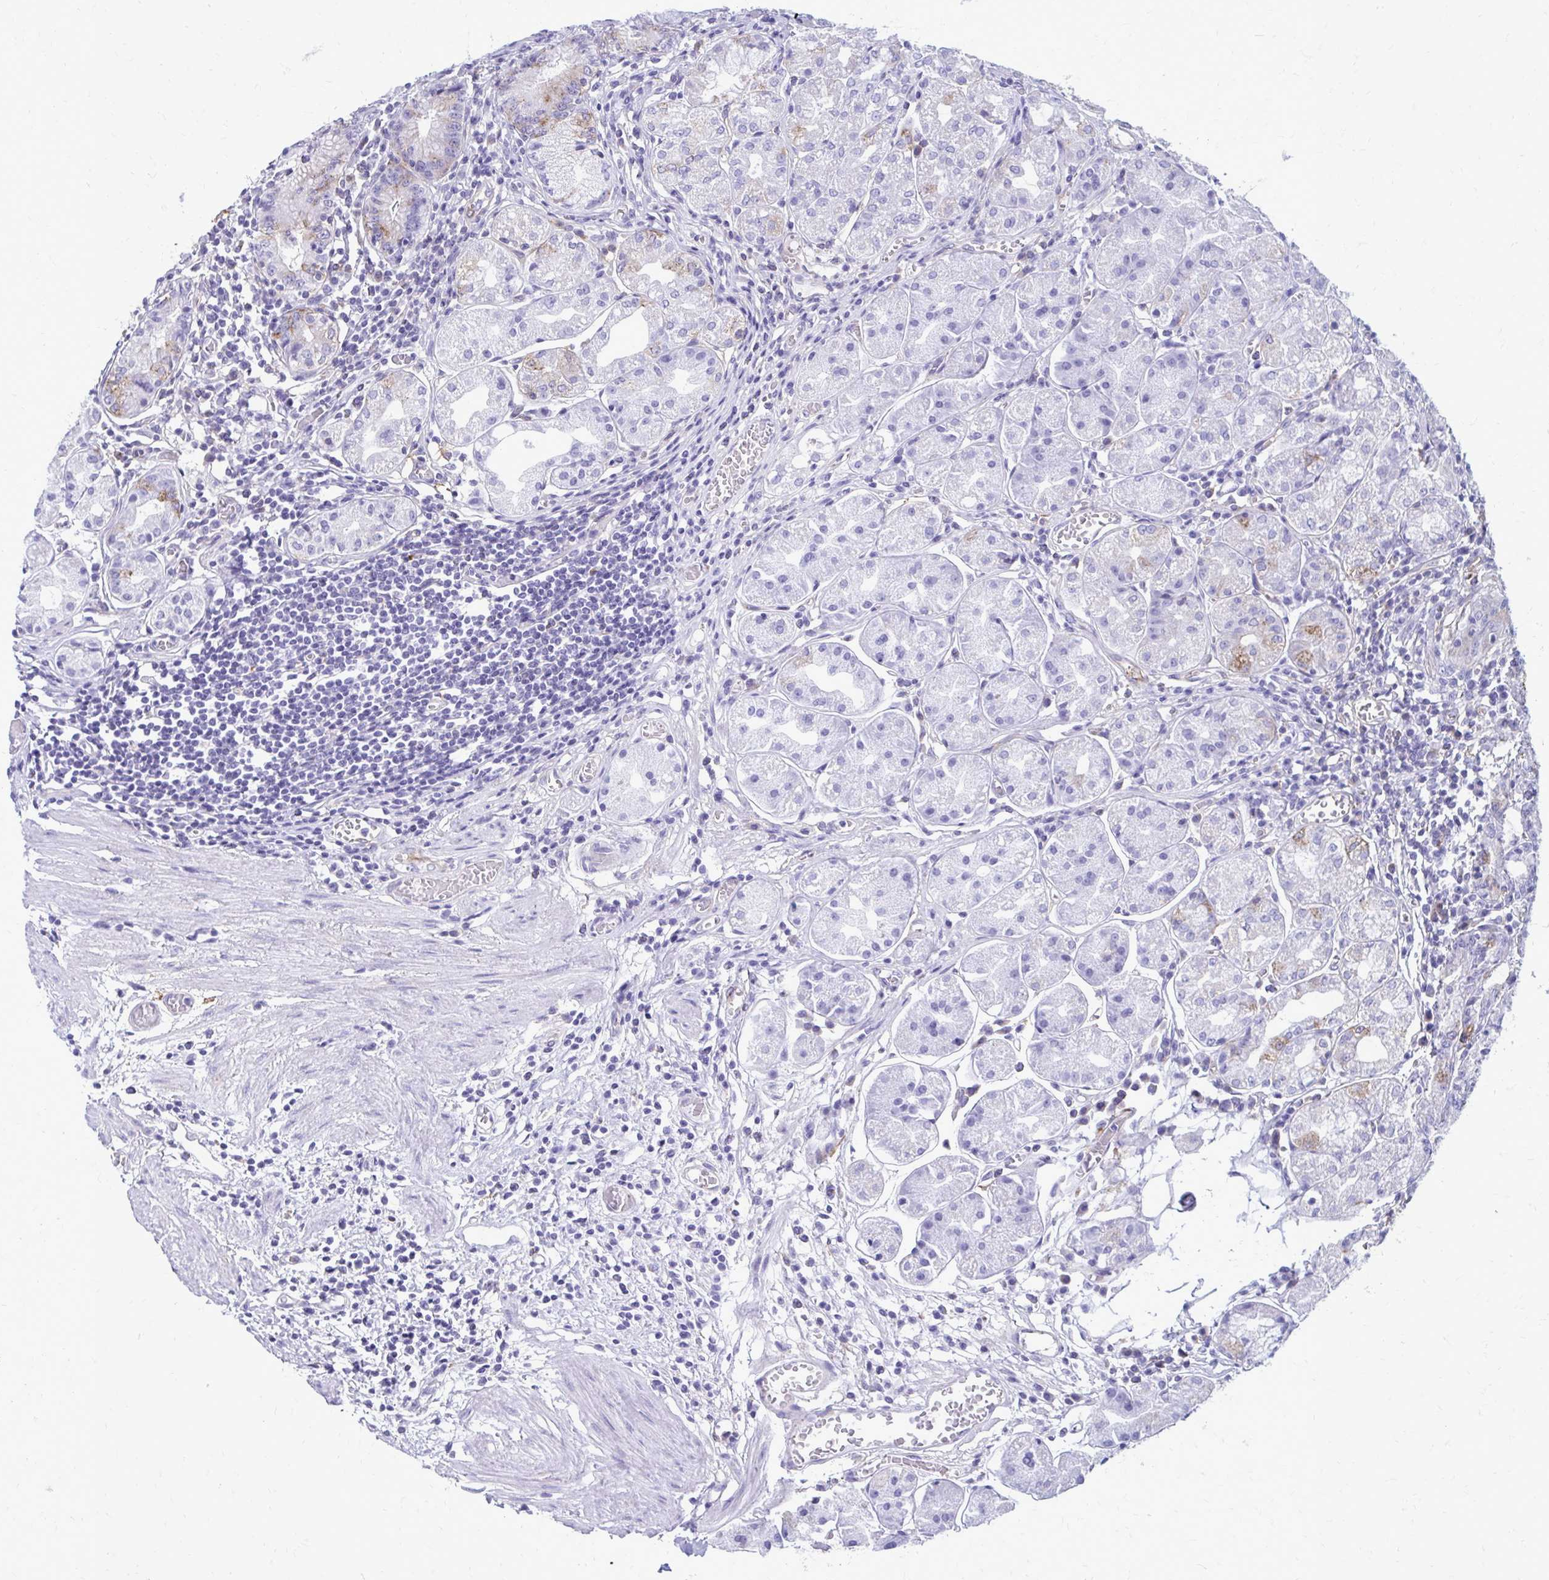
{"staining": {"intensity": "moderate", "quantity": "<25%", "location": "cytoplasmic/membranous"}, "tissue": "stomach", "cell_type": "Glandular cells", "image_type": "normal", "snomed": [{"axis": "morphology", "description": "Normal tissue, NOS"}, {"axis": "topography", "description": "Stomach"}], "caption": "Immunohistochemistry (IHC) image of normal stomach: human stomach stained using immunohistochemistry demonstrates low levels of moderate protein expression localized specifically in the cytoplasmic/membranous of glandular cells, appearing as a cytoplasmic/membranous brown color.", "gene": "CLTA", "patient": {"sex": "male", "age": 55}}